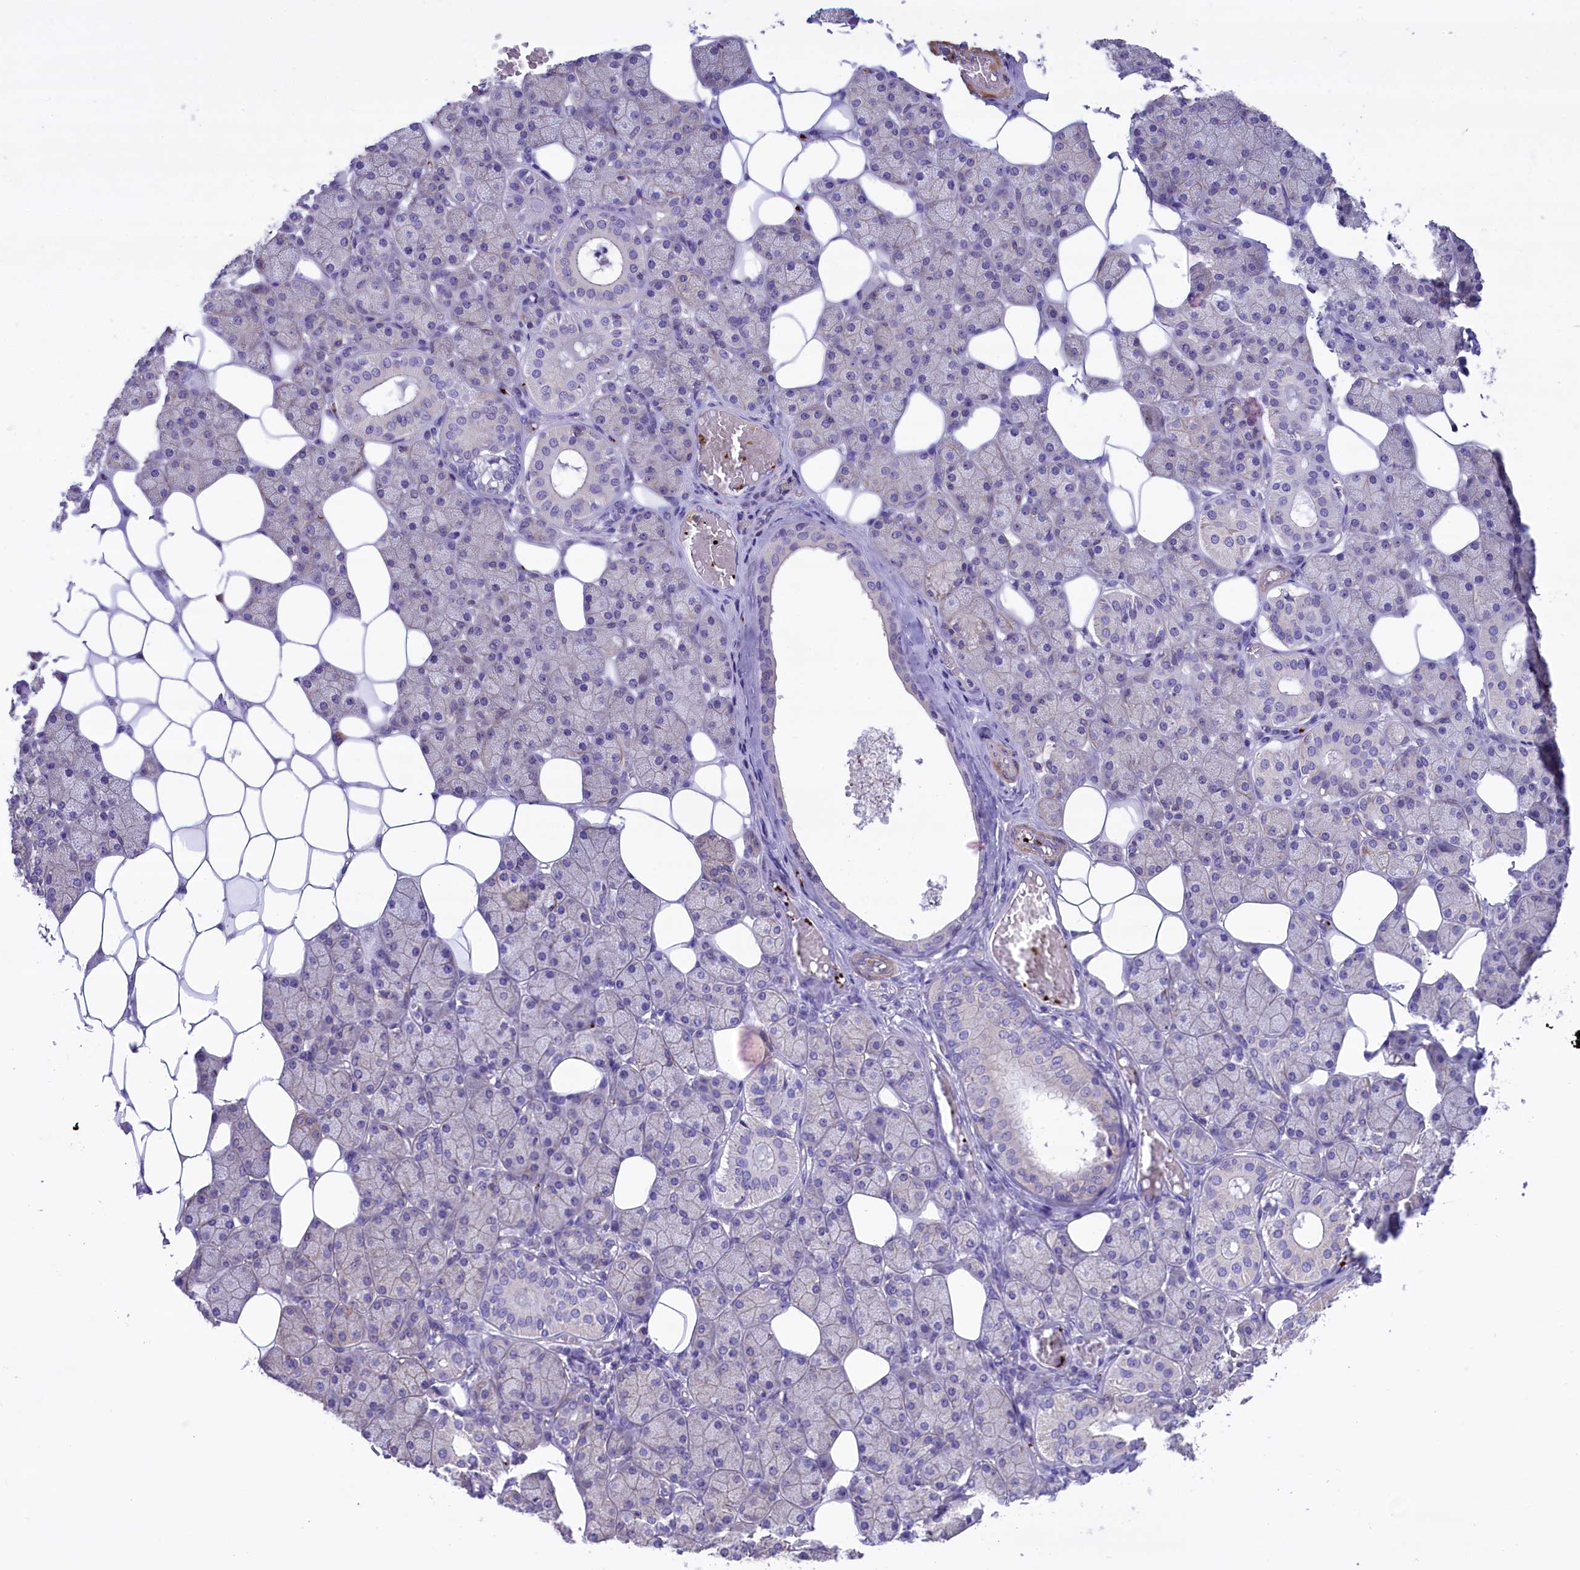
{"staining": {"intensity": "weak", "quantity": "<25%", "location": "cytoplasmic/membranous"}, "tissue": "salivary gland", "cell_type": "Glandular cells", "image_type": "normal", "snomed": [{"axis": "morphology", "description": "Normal tissue, NOS"}, {"axis": "topography", "description": "Salivary gland"}], "caption": "Immunohistochemistry photomicrograph of benign salivary gland: human salivary gland stained with DAB shows no significant protein expression in glandular cells. (DAB (3,3'-diaminobenzidine) immunohistochemistry (IHC), high magnification).", "gene": "HEATR3", "patient": {"sex": "female", "age": 33}}